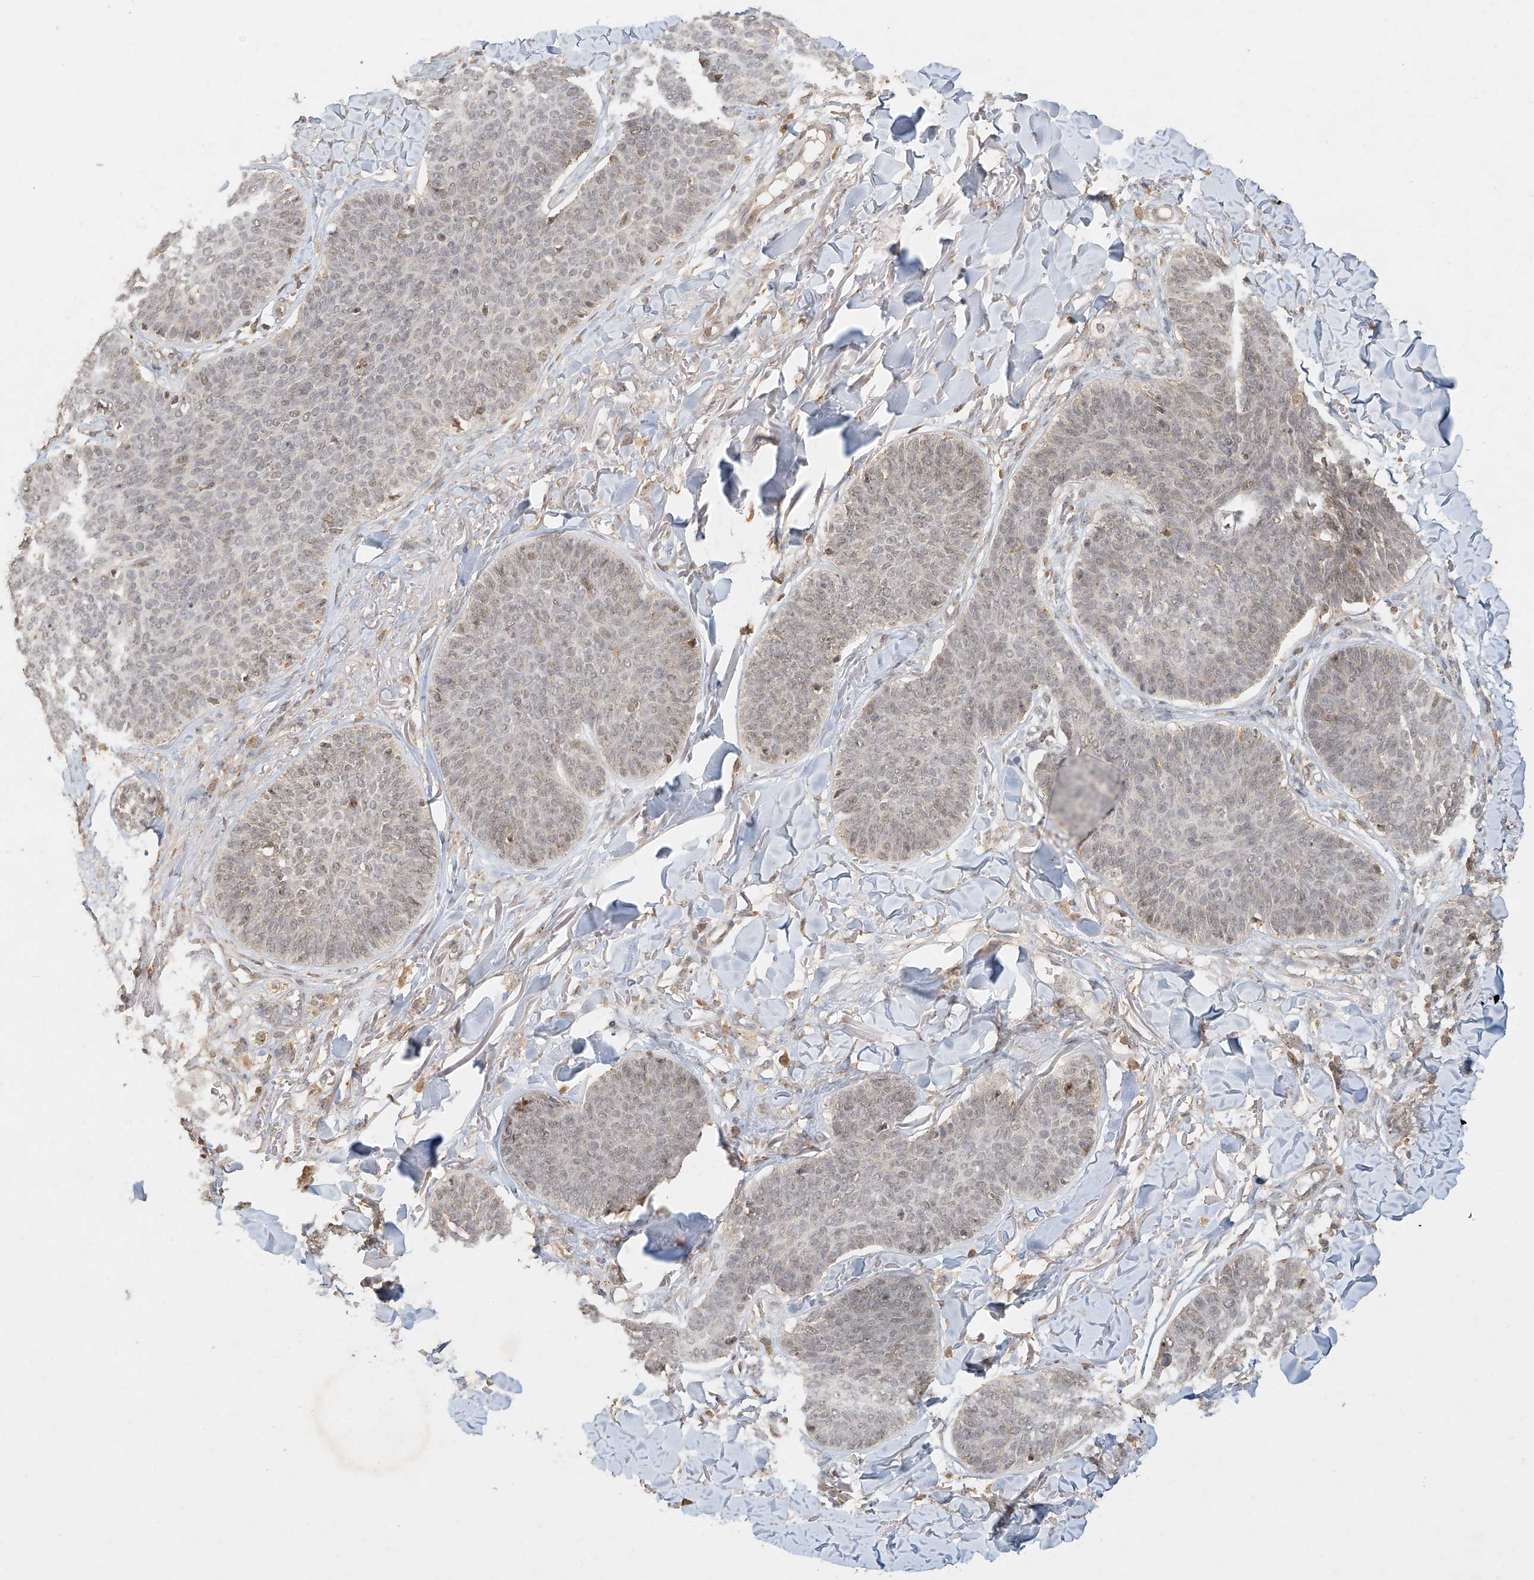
{"staining": {"intensity": "weak", "quantity": "<25%", "location": "cytoplasmic/membranous,nuclear"}, "tissue": "skin cancer", "cell_type": "Tumor cells", "image_type": "cancer", "snomed": [{"axis": "morphology", "description": "Basal cell carcinoma"}, {"axis": "topography", "description": "Skin"}], "caption": "Tumor cells are negative for brown protein staining in skin cancer (basal cell carcinoma). (Stains: DAB (3,3'-diaminobenzidine) immunohistochemistry with hematoxylin counter stain, Microscopy: brightfield microscopy at high magnification).", "gene": "CXorf58", "patient": {"sex": "male", "age": 85}}